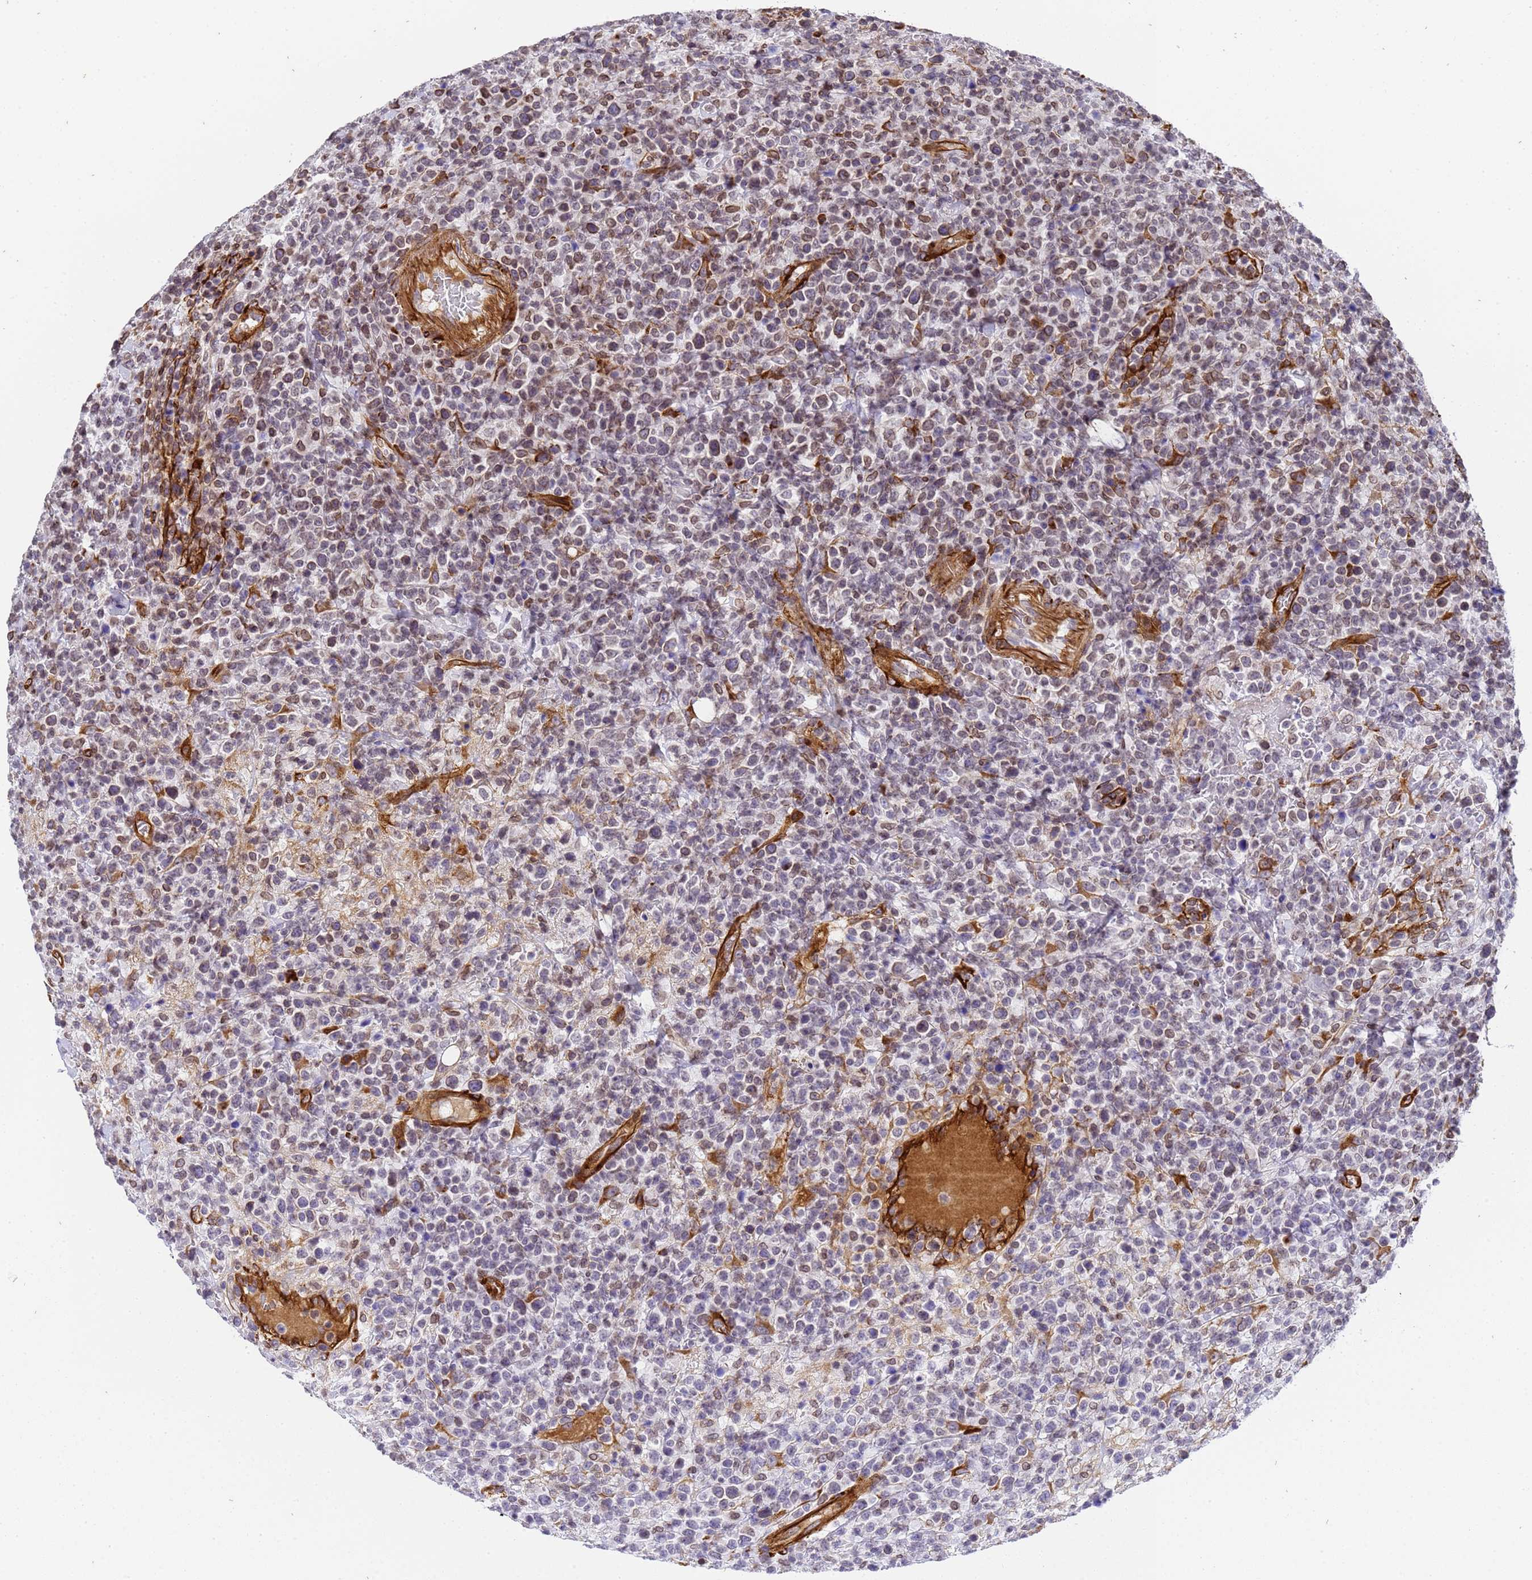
{"staining": {"intensity": "weak", "quantity": "25%-75%", "location": "nuclear"}, "tissue": "lymphoma", "cell_type": "Tumor cells", "image_type": "cancer", "snomed": [{"axis": "morphology", "description": "Malignant lymphoma, non-Hodgkin's type, High grade"}, {"axis": "topography", "description": "Colon"}], "caption": "The micrograph demonstrates staining of lymphoma, revealing weak nuclear protein staining (brown color) within tumor cells. (brown staining indicates protein expression, while blue staining denotes nuclei).", "gene": "IGFBP7", "patient": {"sex": "female", "age": 53}}